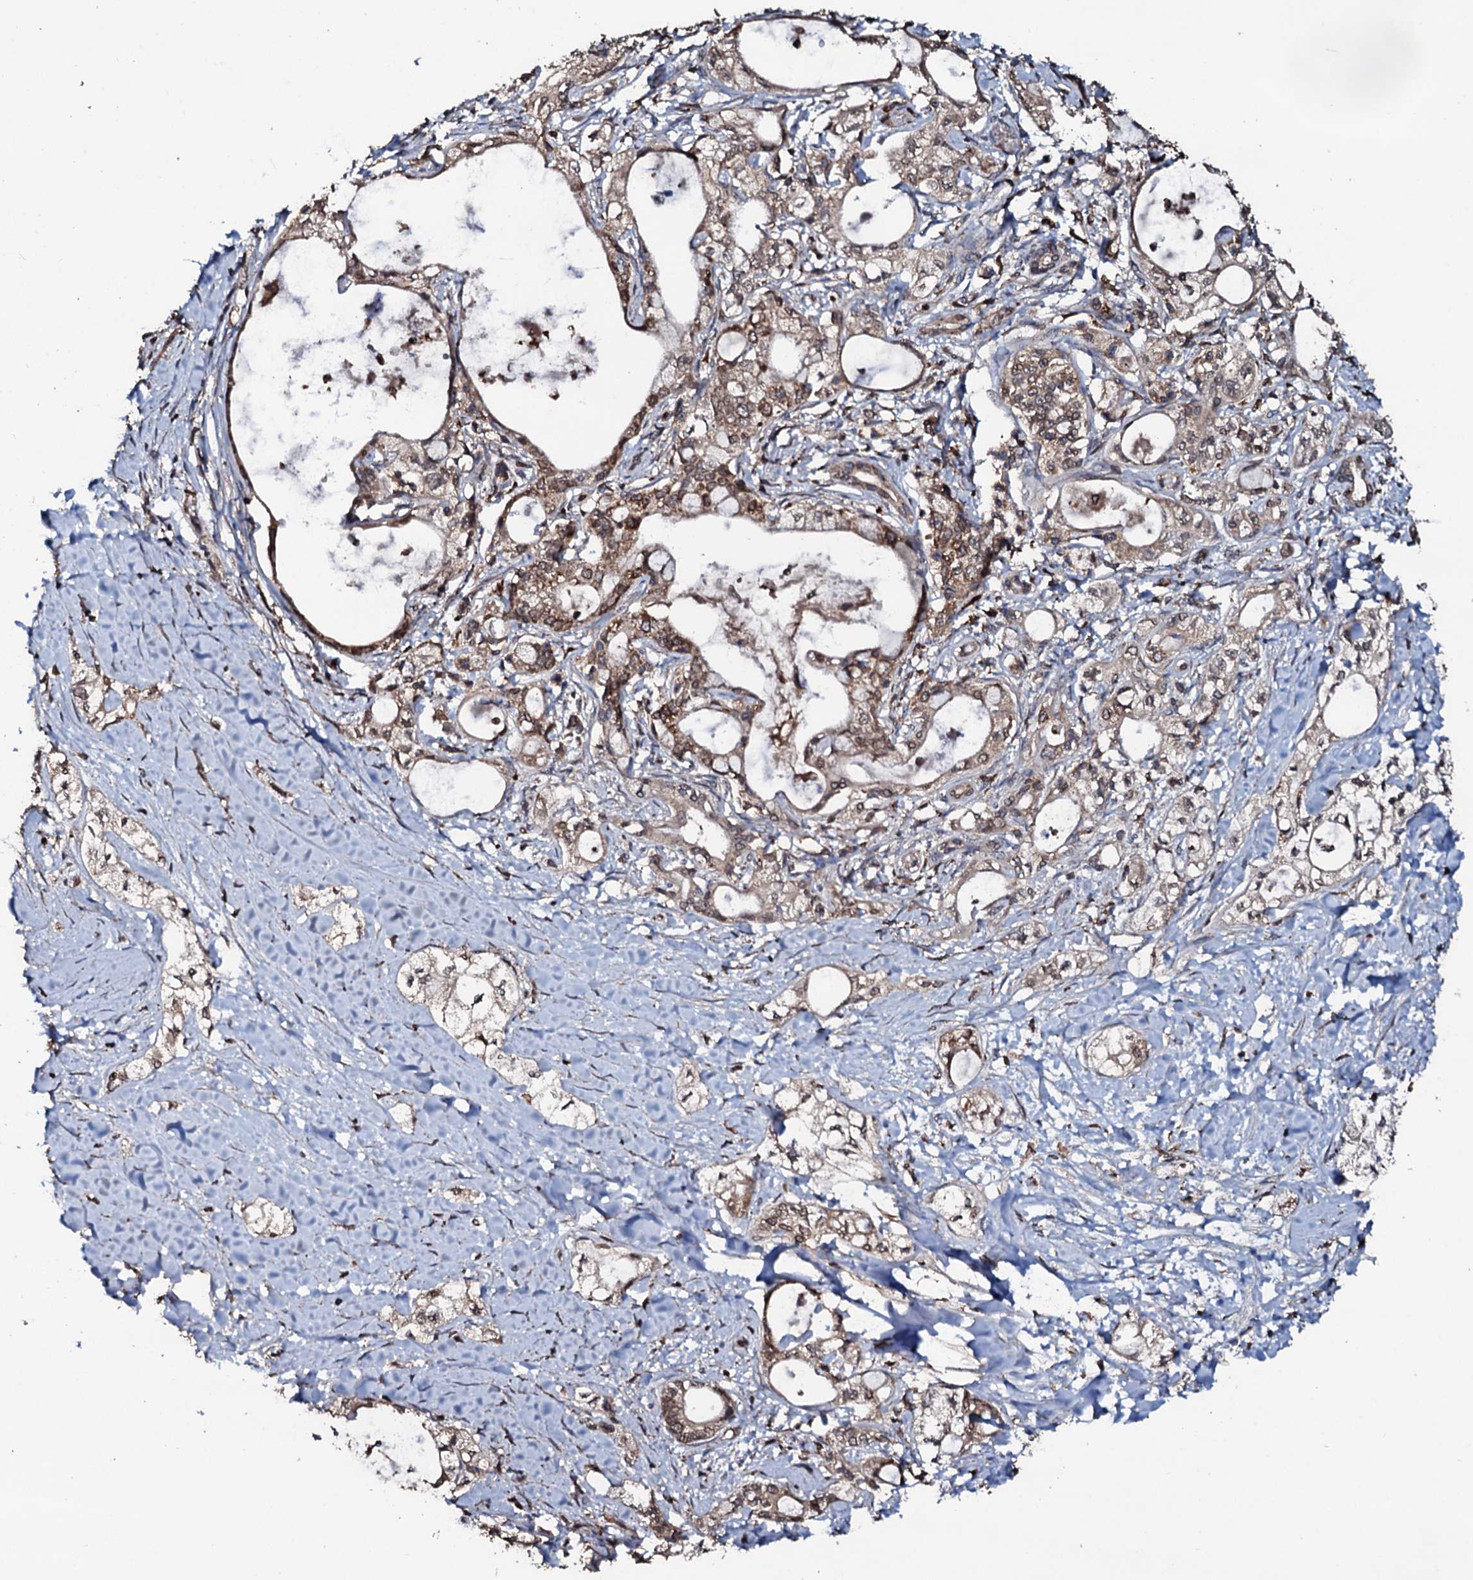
{"staining": {"intensity": "moderate", "quantity": ">75%", "location": "cytoplasmic/membranous"}, "tissue": "pancreatic cancer", "cell_type": "Tumor cells", "image_type": "cancer", "snomed": [{"axis": "morphology", "description": "Adenocarcinoma, NOS"}, {"axis": "topography", "description": "Pancreas"}], "caption": "Brown immunohistochemical staining in pancreatic adenocarcinoma exhibits moderate cytoplasmic/membranous staining in approximately >75% of tumor cells.", "gene": "SDHAF2", "patient": {"sex": "male", "age": 70}}